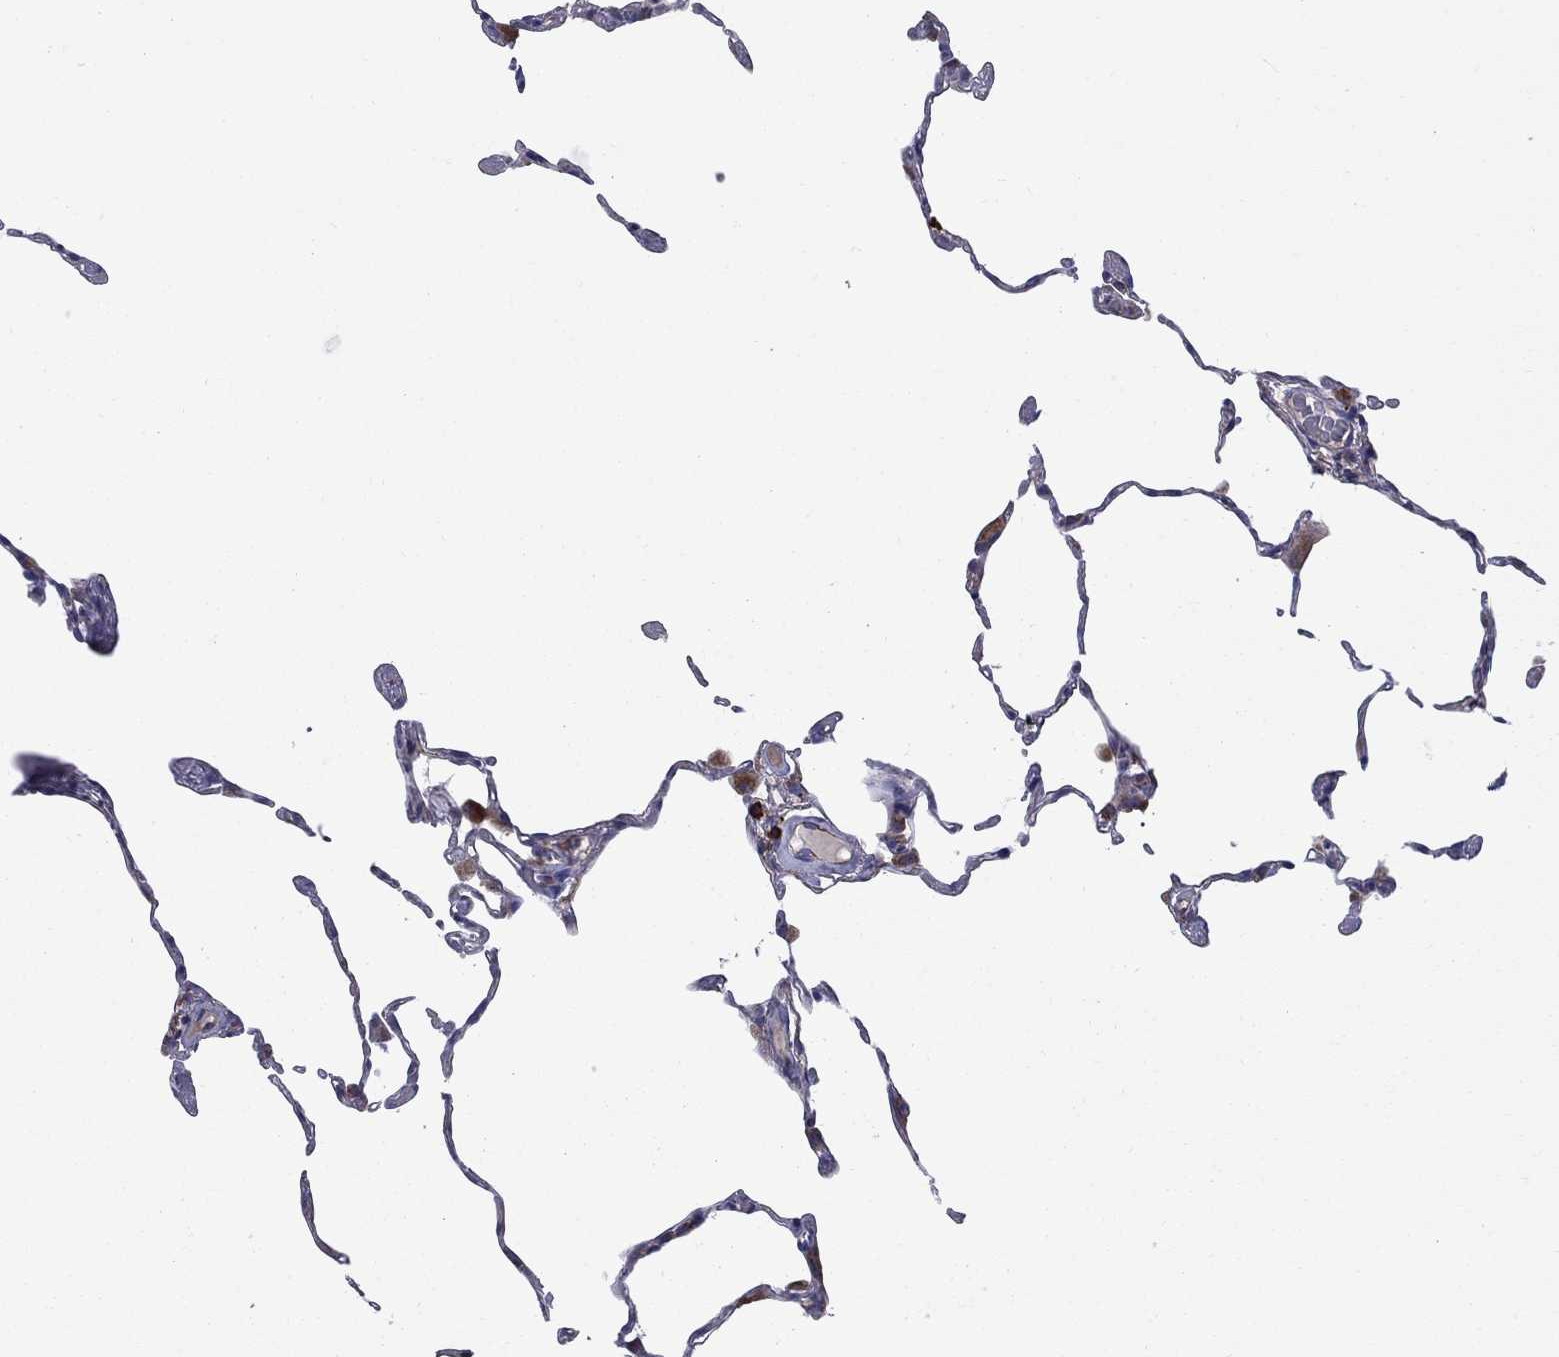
{"staining": {"intensity": "weak", "quantity": "<25%", "location": "cytoplasmic/membranous"}, "tissue": "lung", "cell_type": "Alveolar cells", "image_type": "normal", "snomed": [{"axis": "morphology", "description": "Normal tissue, NOS"}, {"axis": "topography", "description": "Lung"}], "caption": "DAB immunohistochemical staining of unremarkable human lung reveals no significant expression in alveolar cells. (DAB IHC visualized using brightfield microscopy, high magnification).", "gene": "ASNS", "patient": {"sex": "female", "age": 57}}